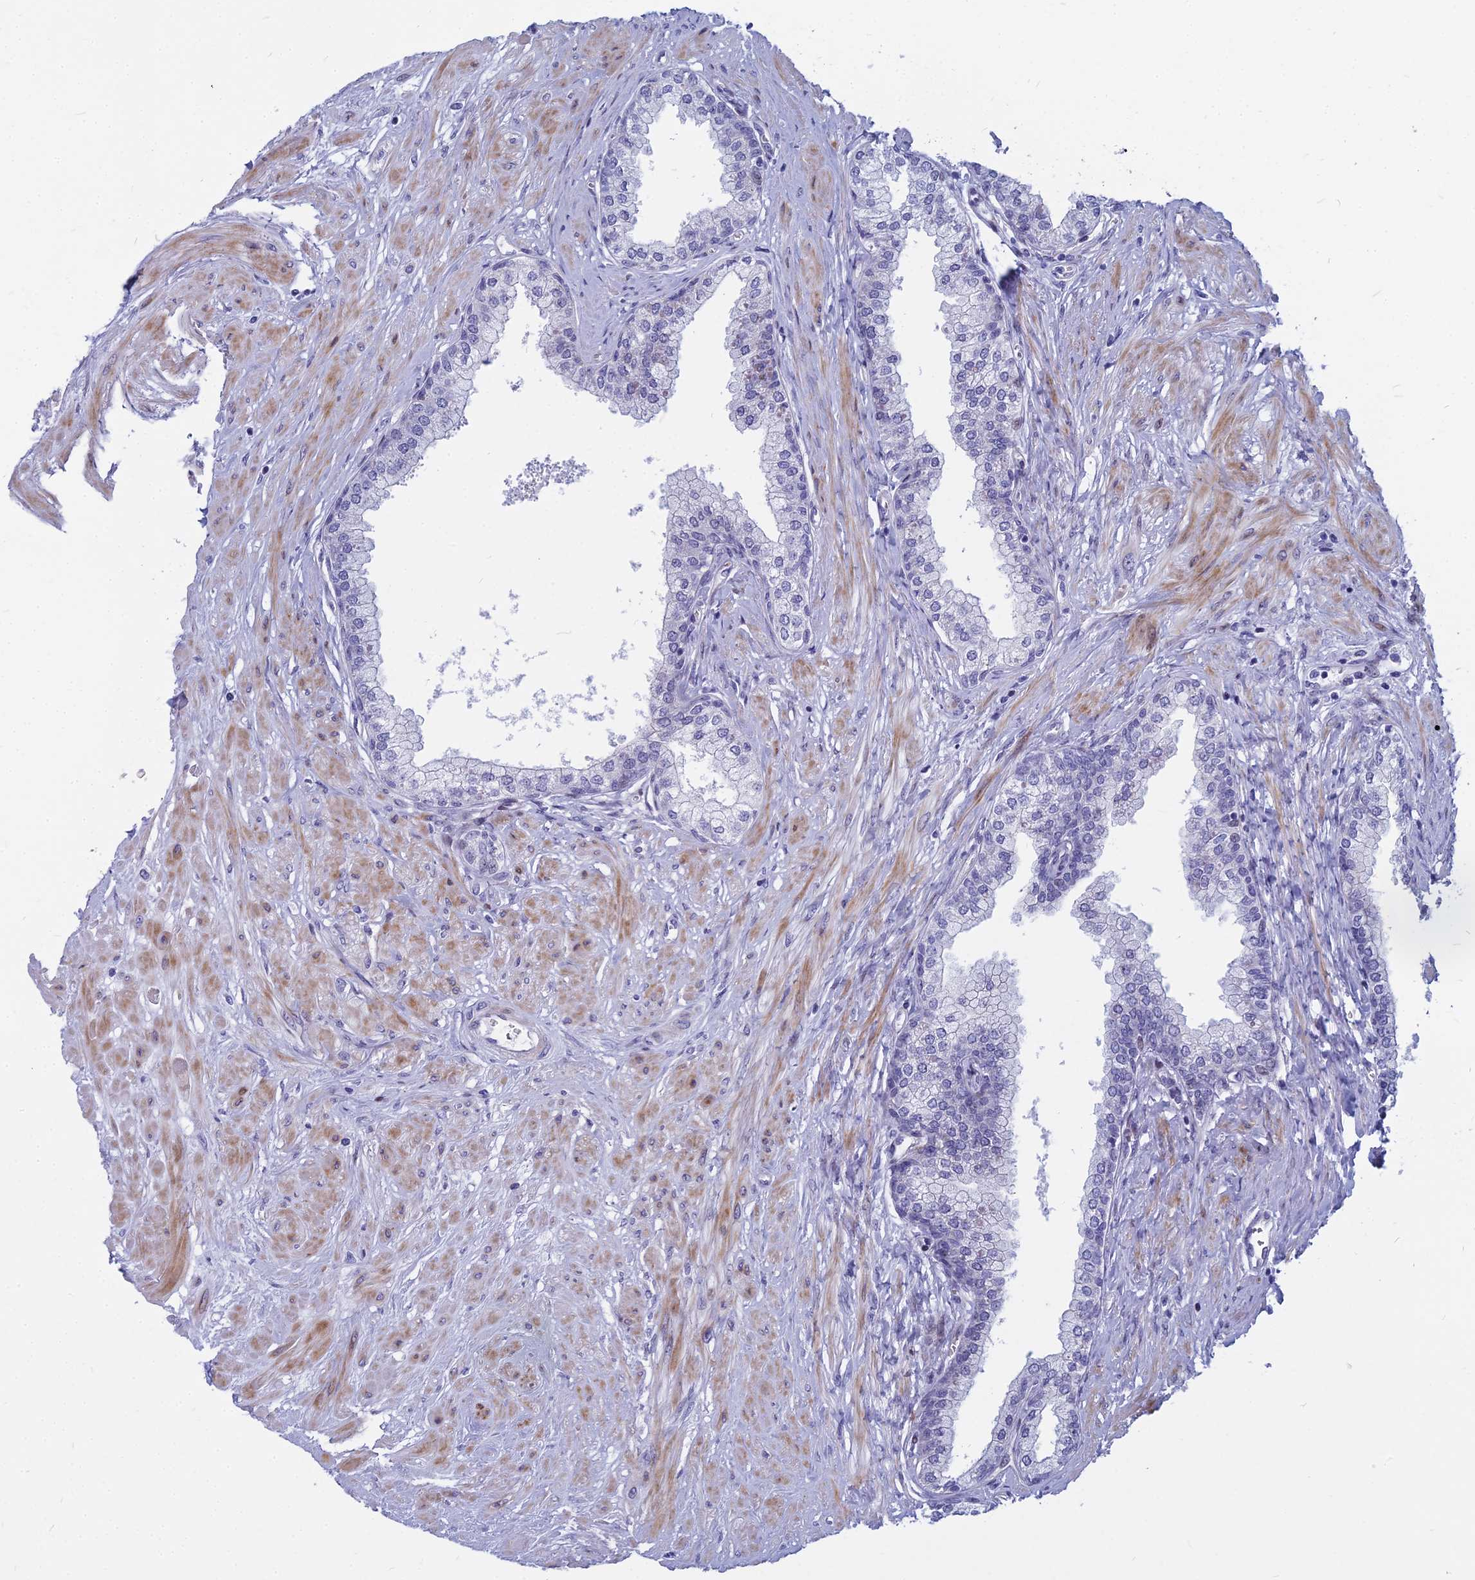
{"staining": {"intensity": "negative", "quantity": "none", "location": "none"}, "tissue": "prostate", "cell_type": "Glandular cells", "image_type": "normal", "snomed": [{"axis": "morphology", "description": "Normal tissue, NOS"}, {"axis": "topography", "description": "Prostate"}], "caption": "Immunohistochemical staining of normal prostate displays no significant expression in glandular cells. The staining is performed using DAB (3,3'-diaminobenzidine) brown chromogen with nuclei counter-stained in using hematoxylin.", "gene": "MYBPC2", "patient": {"sex": "male", "age": 60}}